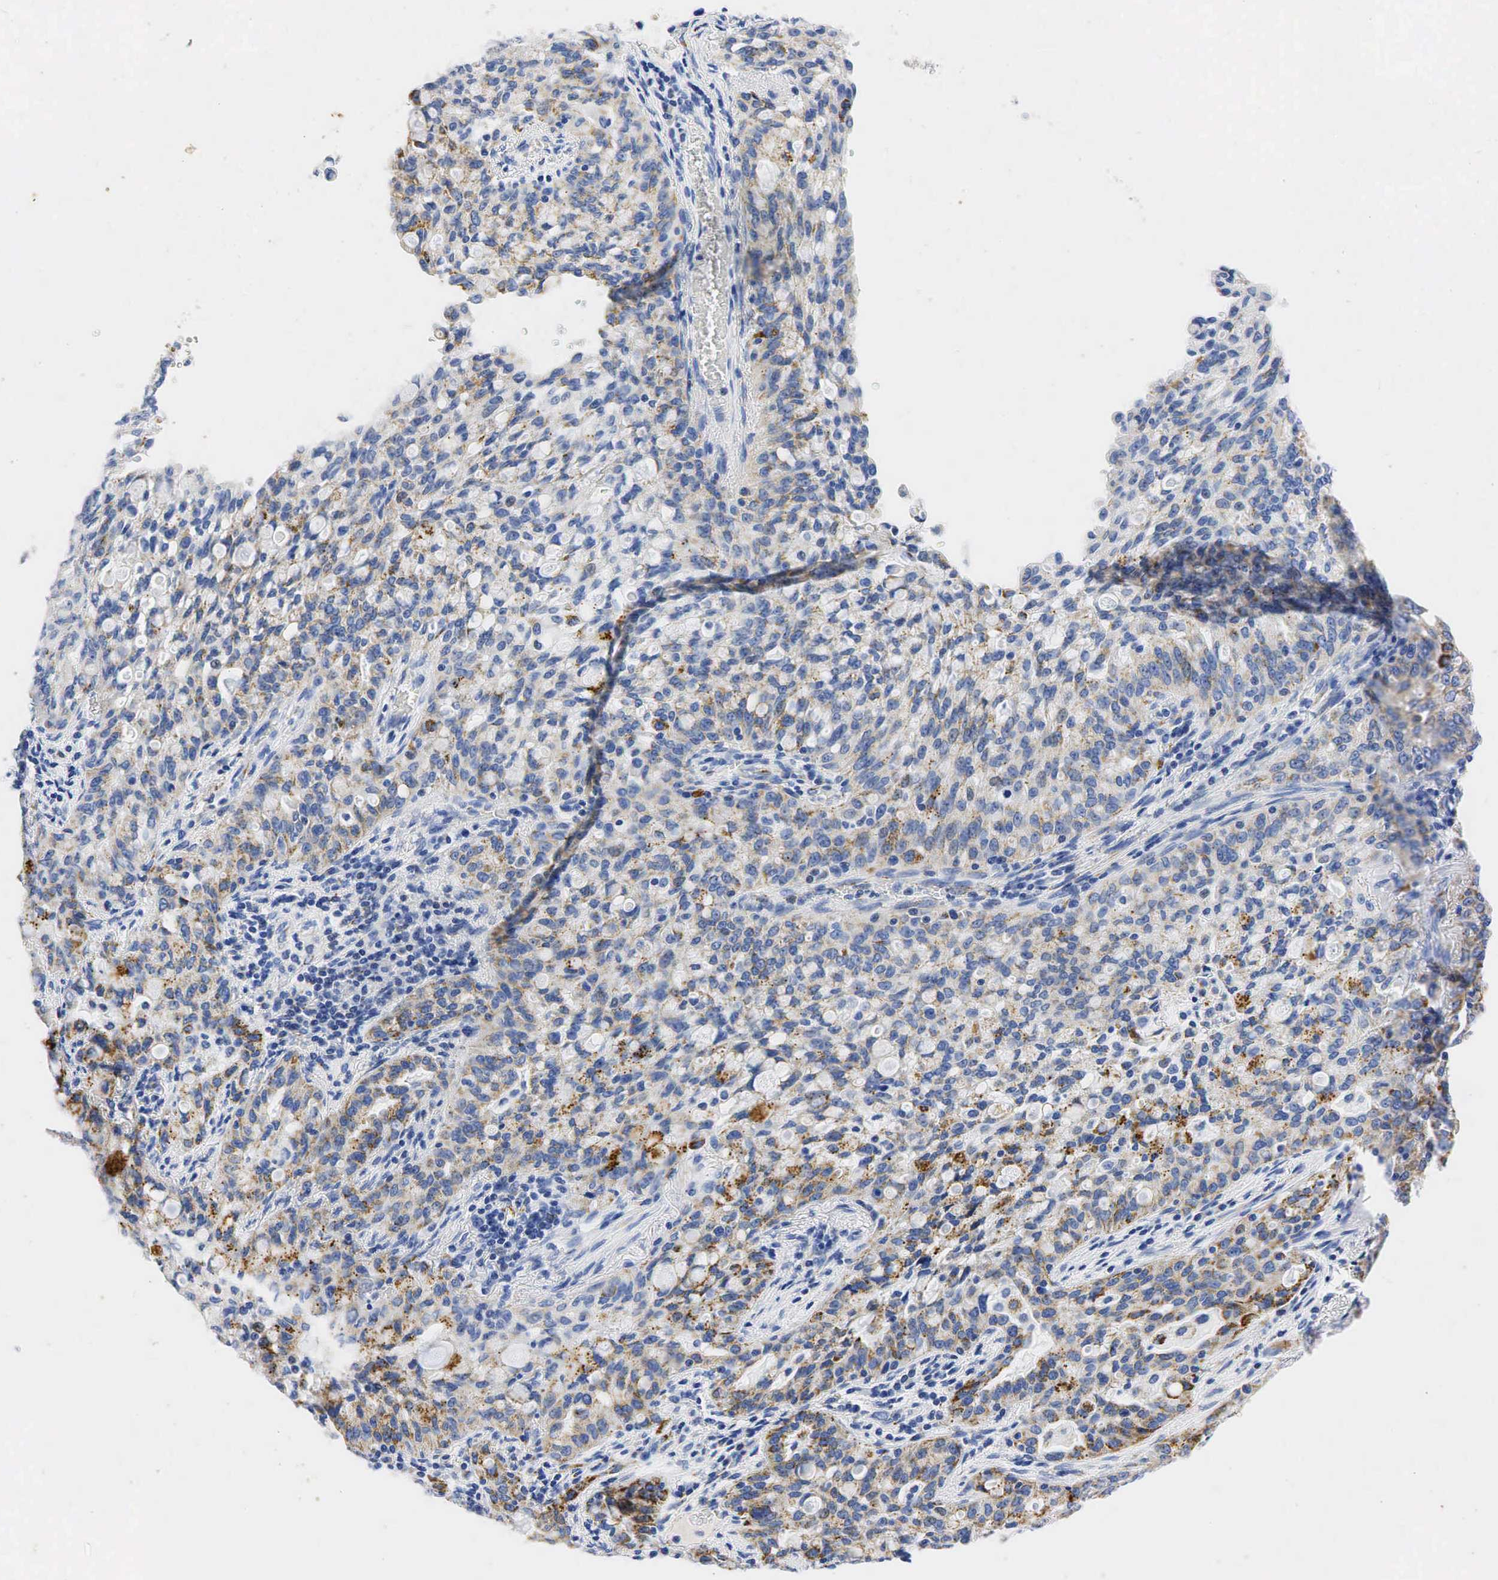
{"staining": {"intensity": "moderate", "quantity": "25%-75%", "location": "cytoplasmic/membranous"}, "tissue": "lung cancer", "cell_type": "Tumor cells", "image_type": "cancer", "snomed": [{"axis": "morphology", "description": "Adenocarcinoma, NOS"}, {"axis": "topography", "description": "Lung"}], "caption": "An IHC image of tumor tissue is shown. Protein staining in brown labels moderate cytoplasmic/membranous positivity in adenocarcinoma (lung) within tumor cells.", "gene": "SYP", "patient": {"sex": "female", "age": 44}}